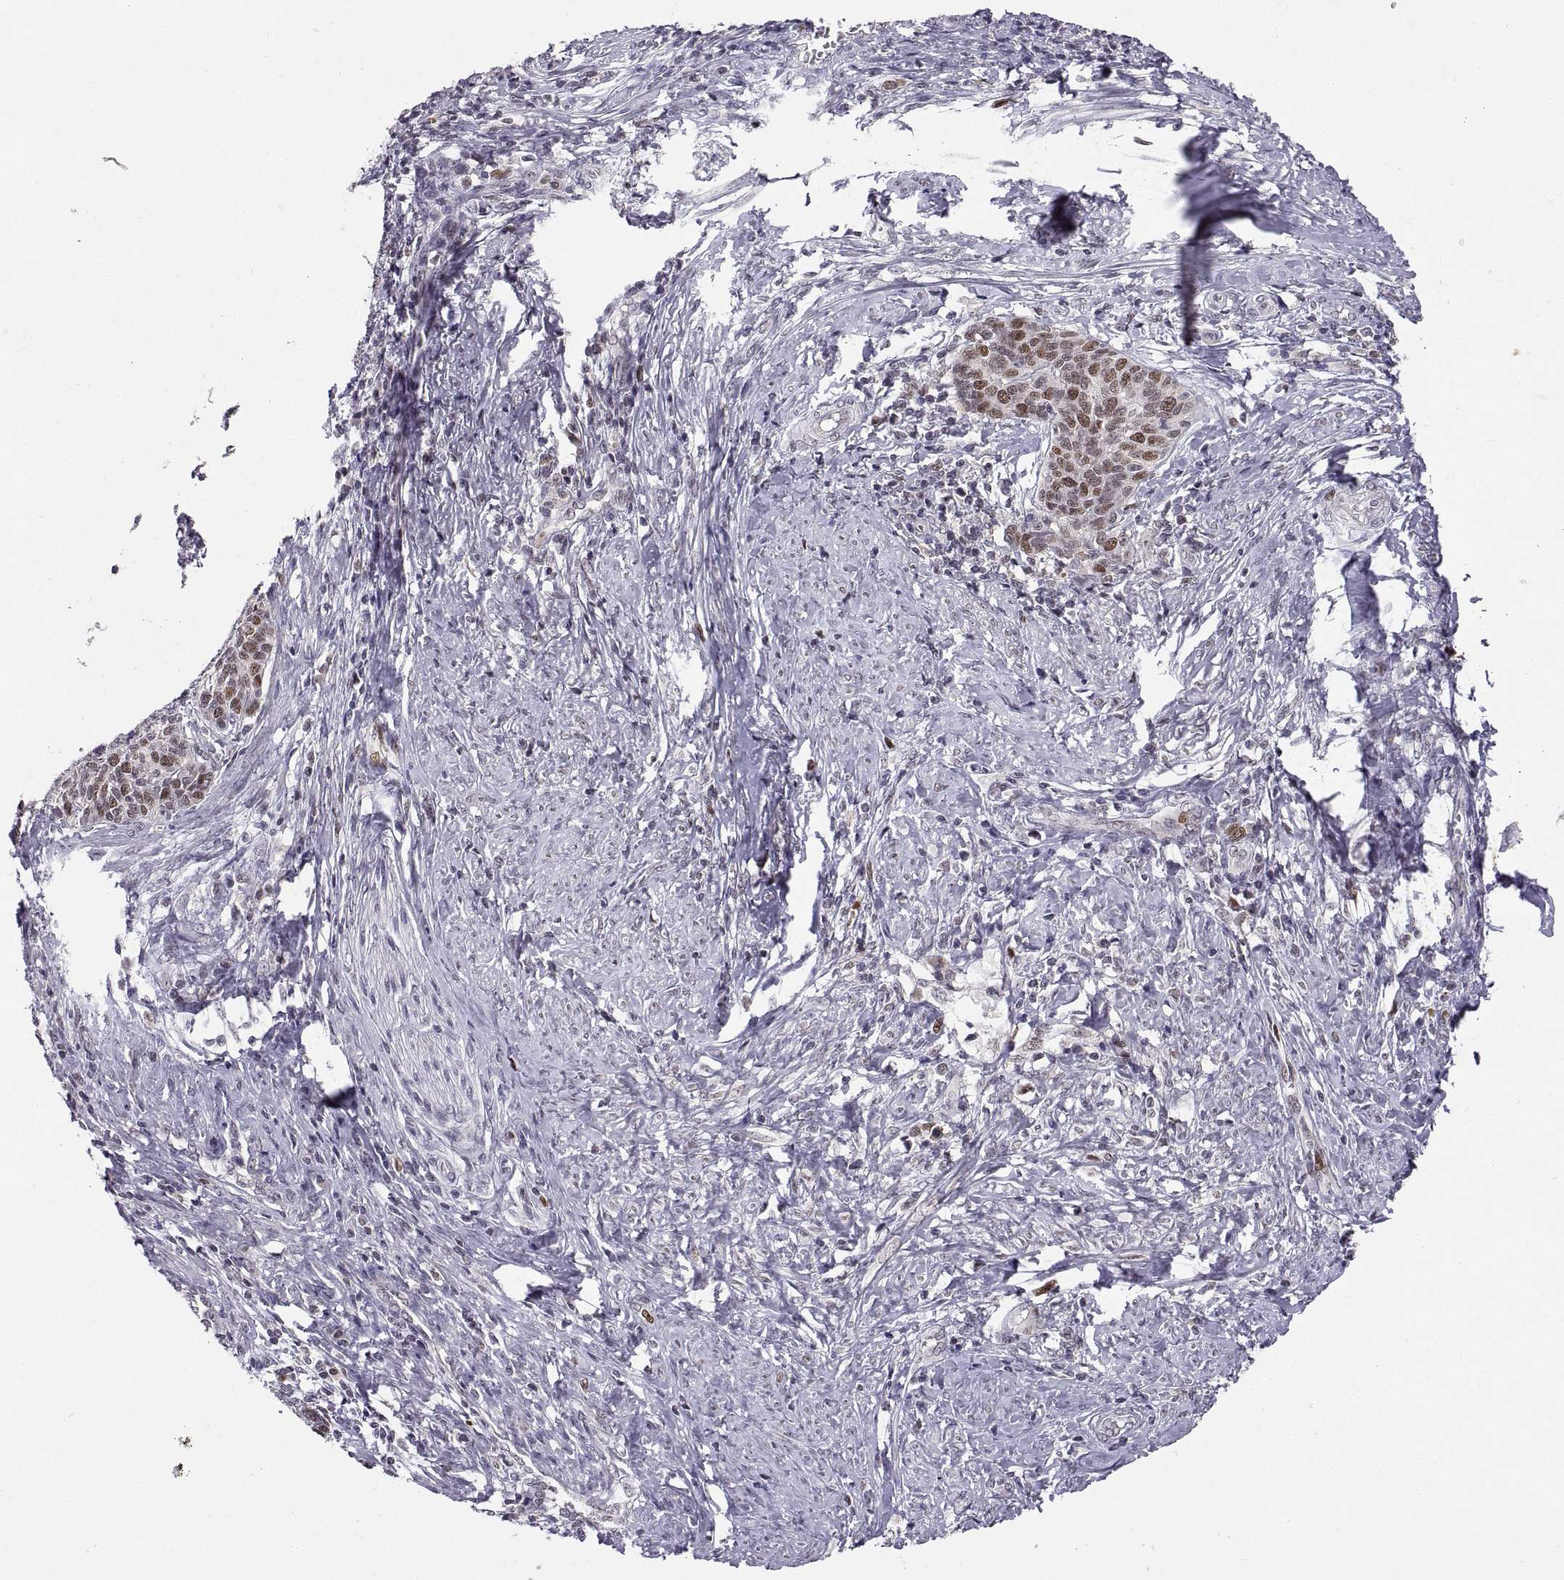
{"staining": {"intensity": "moderate", "quantity": "25%-75%", "location": "nuclear"}, "tissue": "cervical cancer", "cell_type": "Tumor cells", "image_type": "cancer", "snomed": [{"axis": "morphology", "description": "Squamous cell carcinoma, NOS"}, {"axis": "topography", "description": "Cervix"}], "caption": "Human cervical squamous cell carcinoma stained with a brown dye demonstrates moderate nuclear positive staining in approximately 25%-75% of tumor cells.", "gene": "CHFR", "patient": {"sex": "female", "age": 39}}